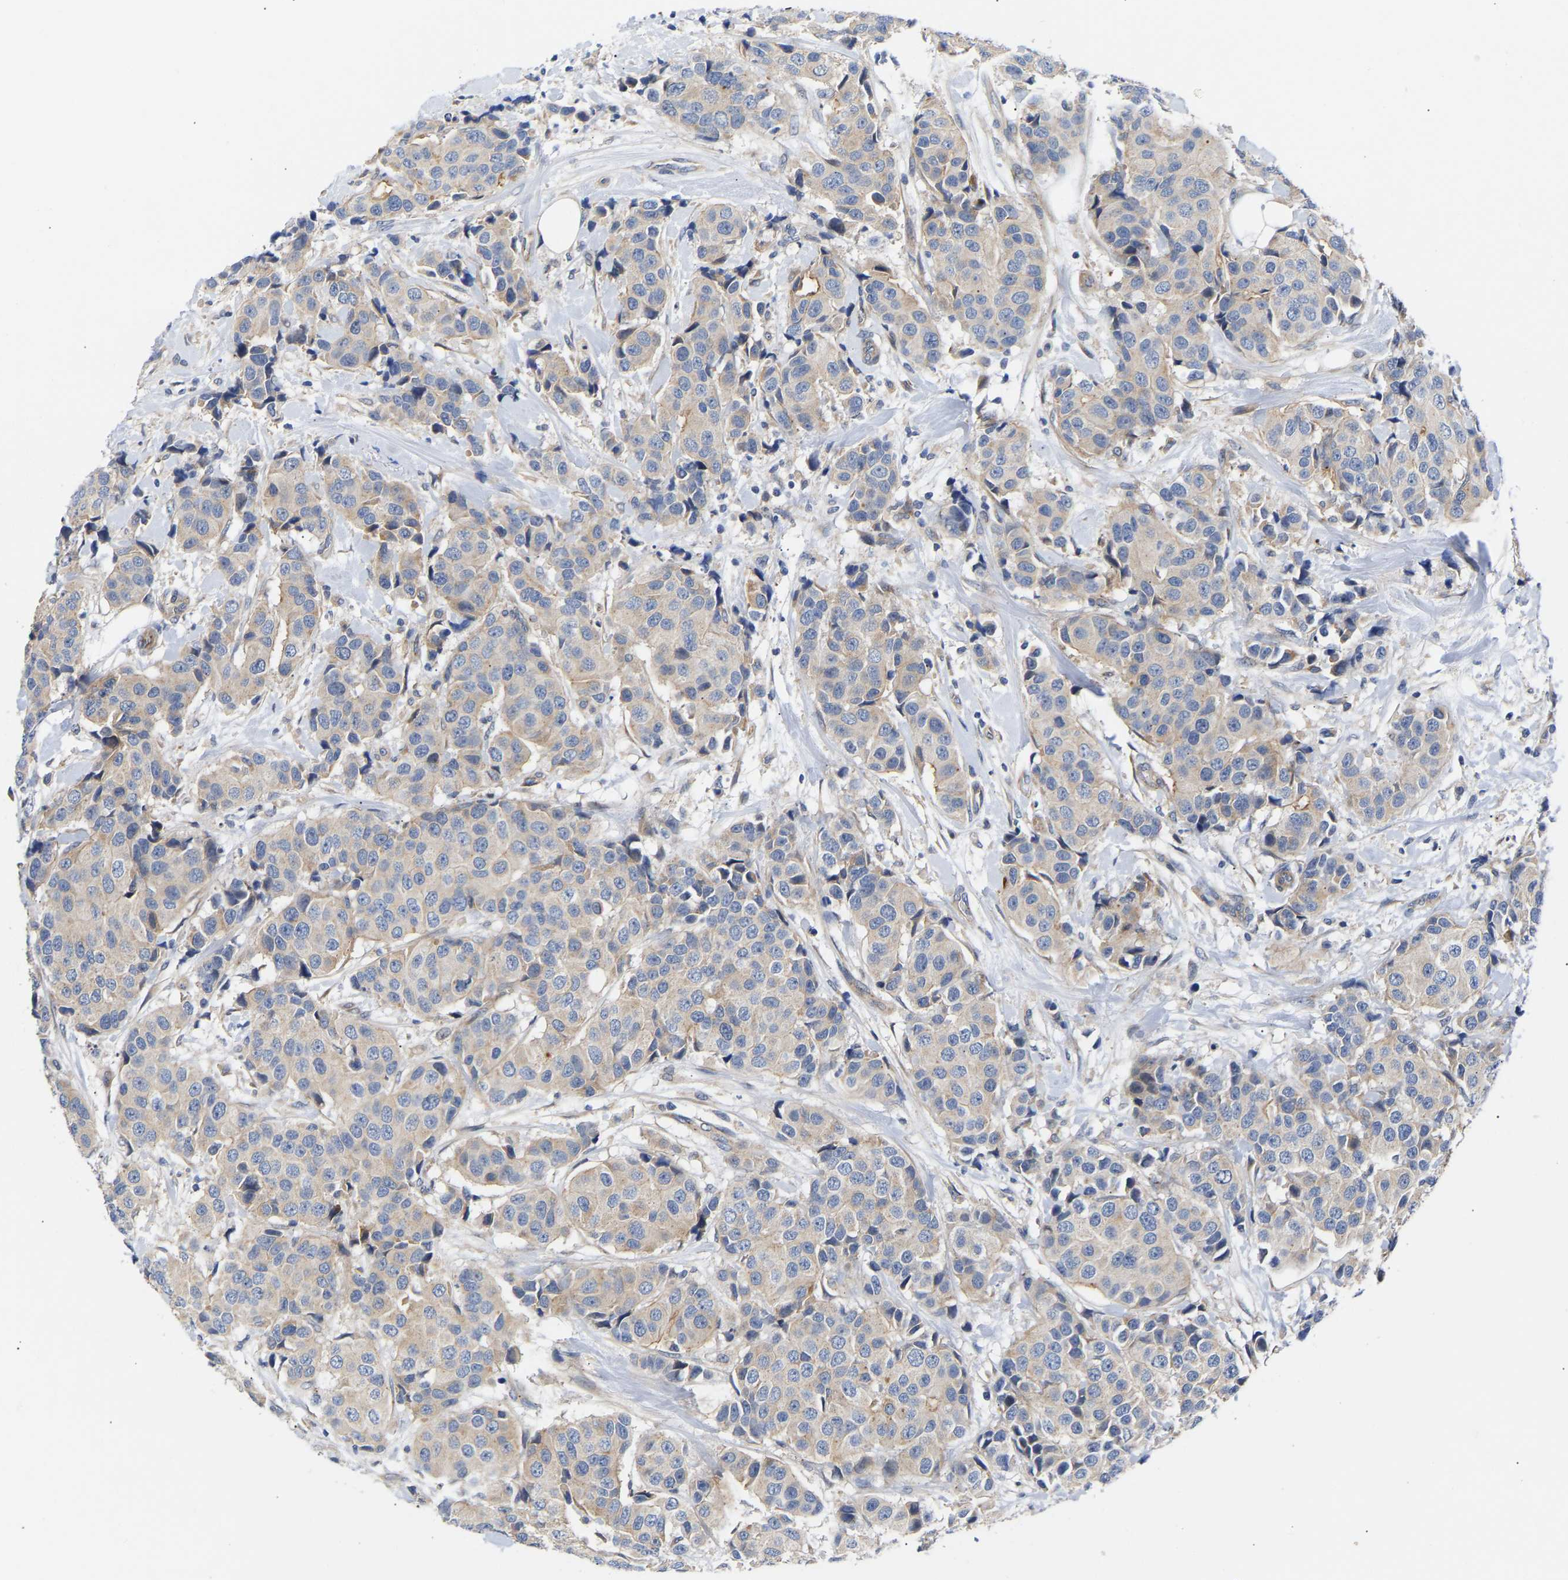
{"staining": {"intensity": "weak", "quantity": "<25%", "location": "cytoplasmic/membranous"}, "tissue": "breast cancer", "cell_type": "Tumor cells", "image_type": "cancer", "snomed": [{"axis": "morphology", "description": "Normal tissue, NOS"}, {"axis": "morphology", "description": "Duct carcinoma"}, {"axis": "topography", "description": "Breast"}], "caption": "Breast cancer stained for a protein using immunohistochemistry exhibits no expression tumor cells.", "gene": "KASH5", "patient": {"sex": "female", "age": 39}}